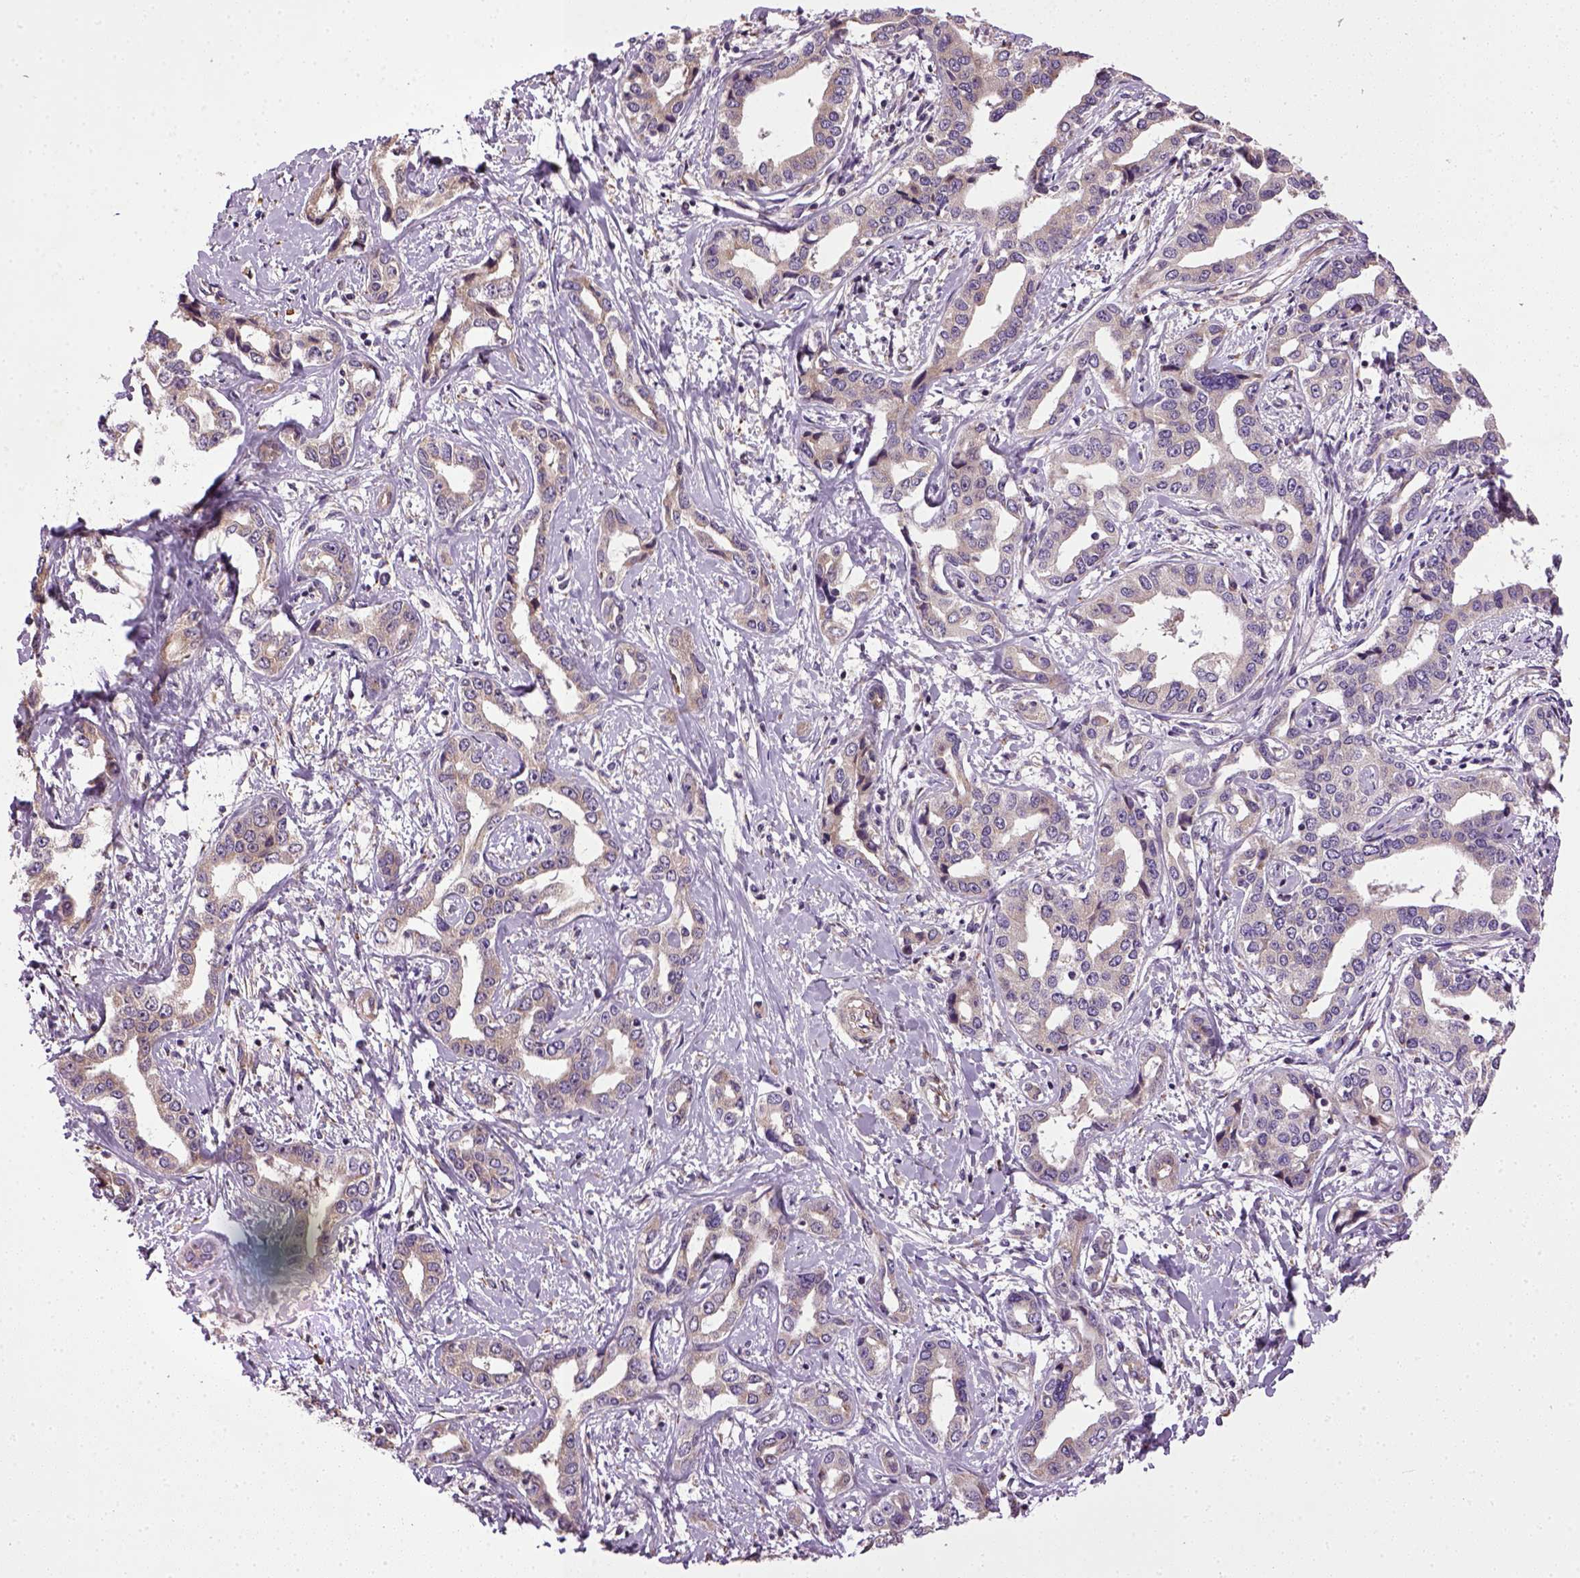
{"staining": {"intensity": "negative", "quantity": "none", "location": "none"}, "tissue": "liver cancer", "cell_type": "Tumor cells", "image_type": "cancer", "snomed": [{"axis": "morphology", "description": "Cholangiocarcinoma"}, {"axis": "topography", "description": "Liver"}], "caption": "Photomicrograph shows no protein positivity in tumor cells of cholangiocarcinoma (liver) tissue. Nuclei are stained in blue.", "gene": "TPRG1", "patient": {"sex": "male", "age": 59}}